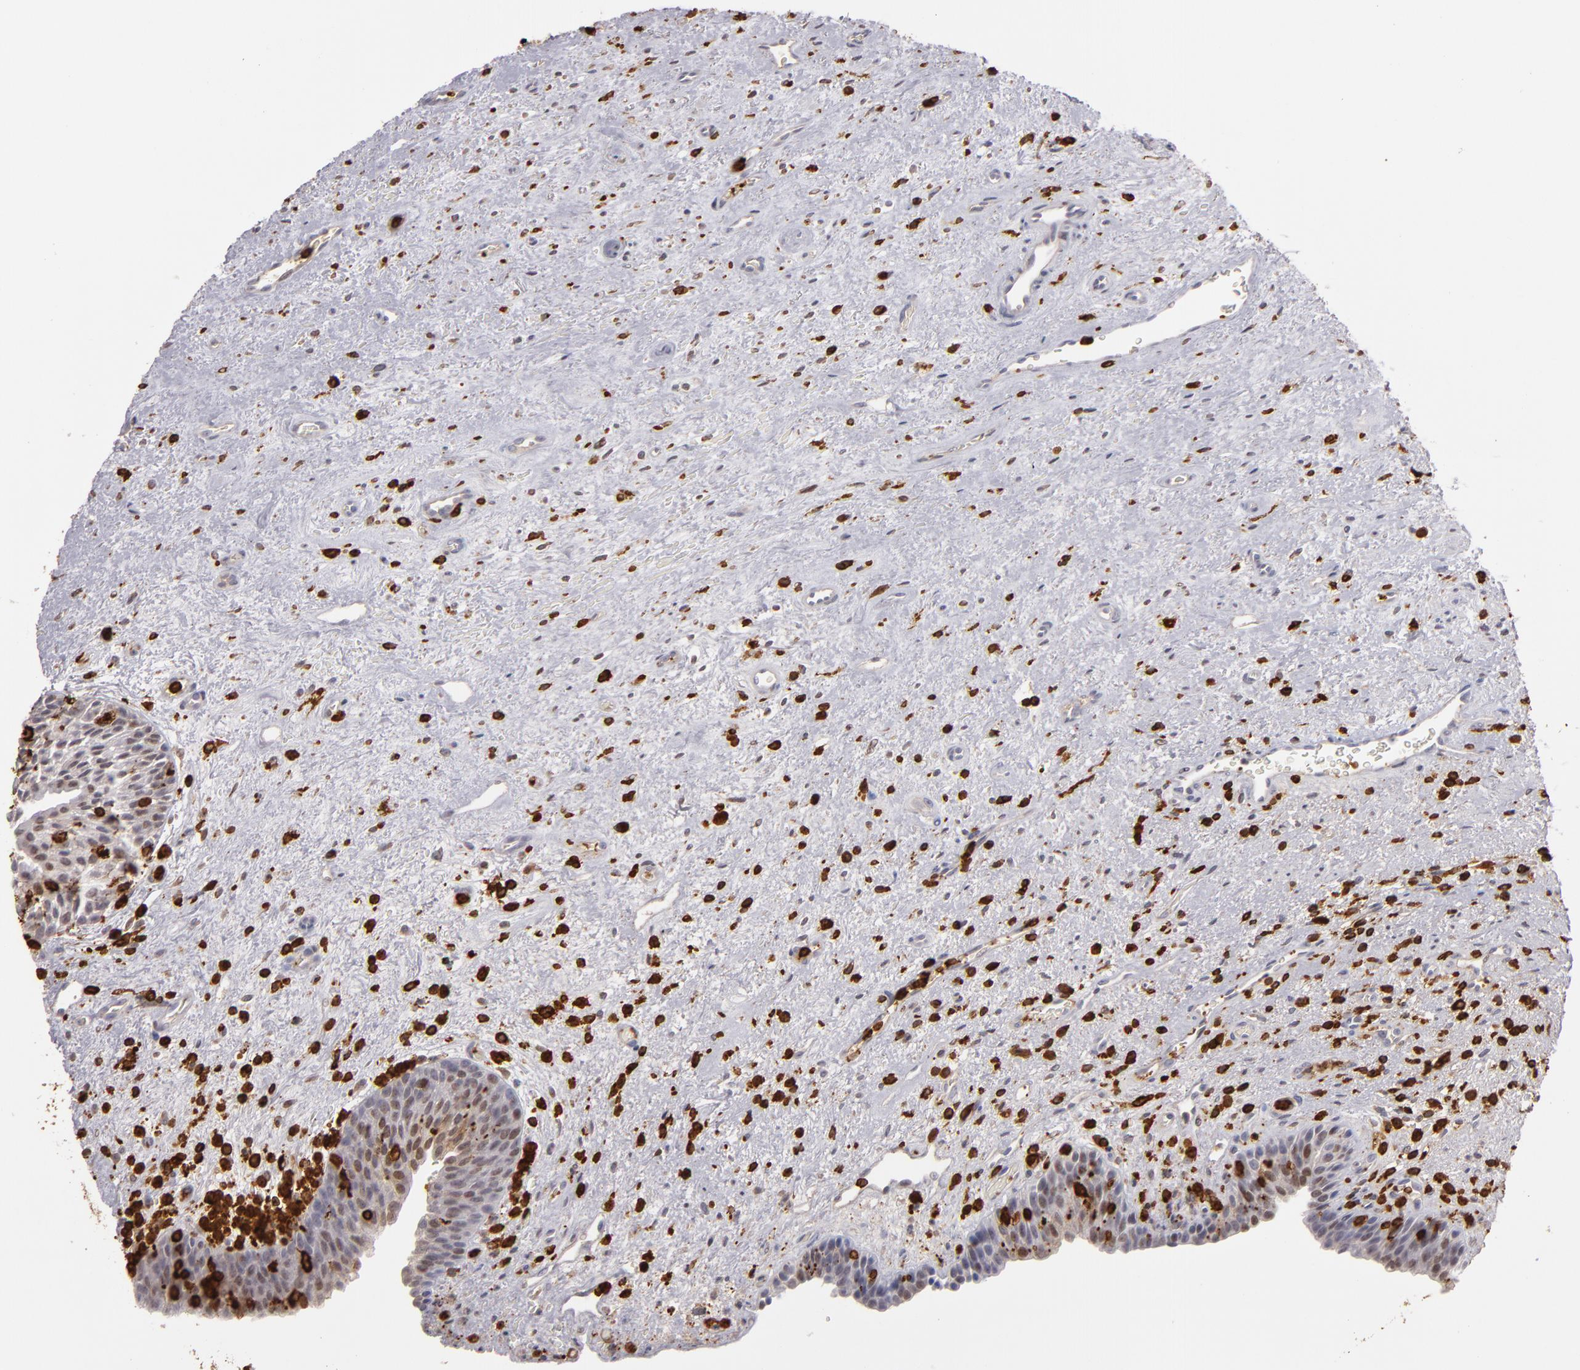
{"staining": {"intensity": "weak", "quantity": "<25%", "location": "nuclear"}, "tissue": "urinary bladder", "cell_type": "Urothelial cells", "image_type": "normal", "snomed": [{"axis": "morphology", "description": "Normal tissue, NOS"}, {"axis": "topography", "description": "Urinary bladder"}], "caption": "A high-resolution photomicrograph shows IHC staining of normal urinary bladder, which shows no significant staining in urothelial cells. (Brightfield microscopy of DAB immunohistochemistry at high magnification).", "gene": "WAS", "patient": {"sex": "male", "age": 48}}